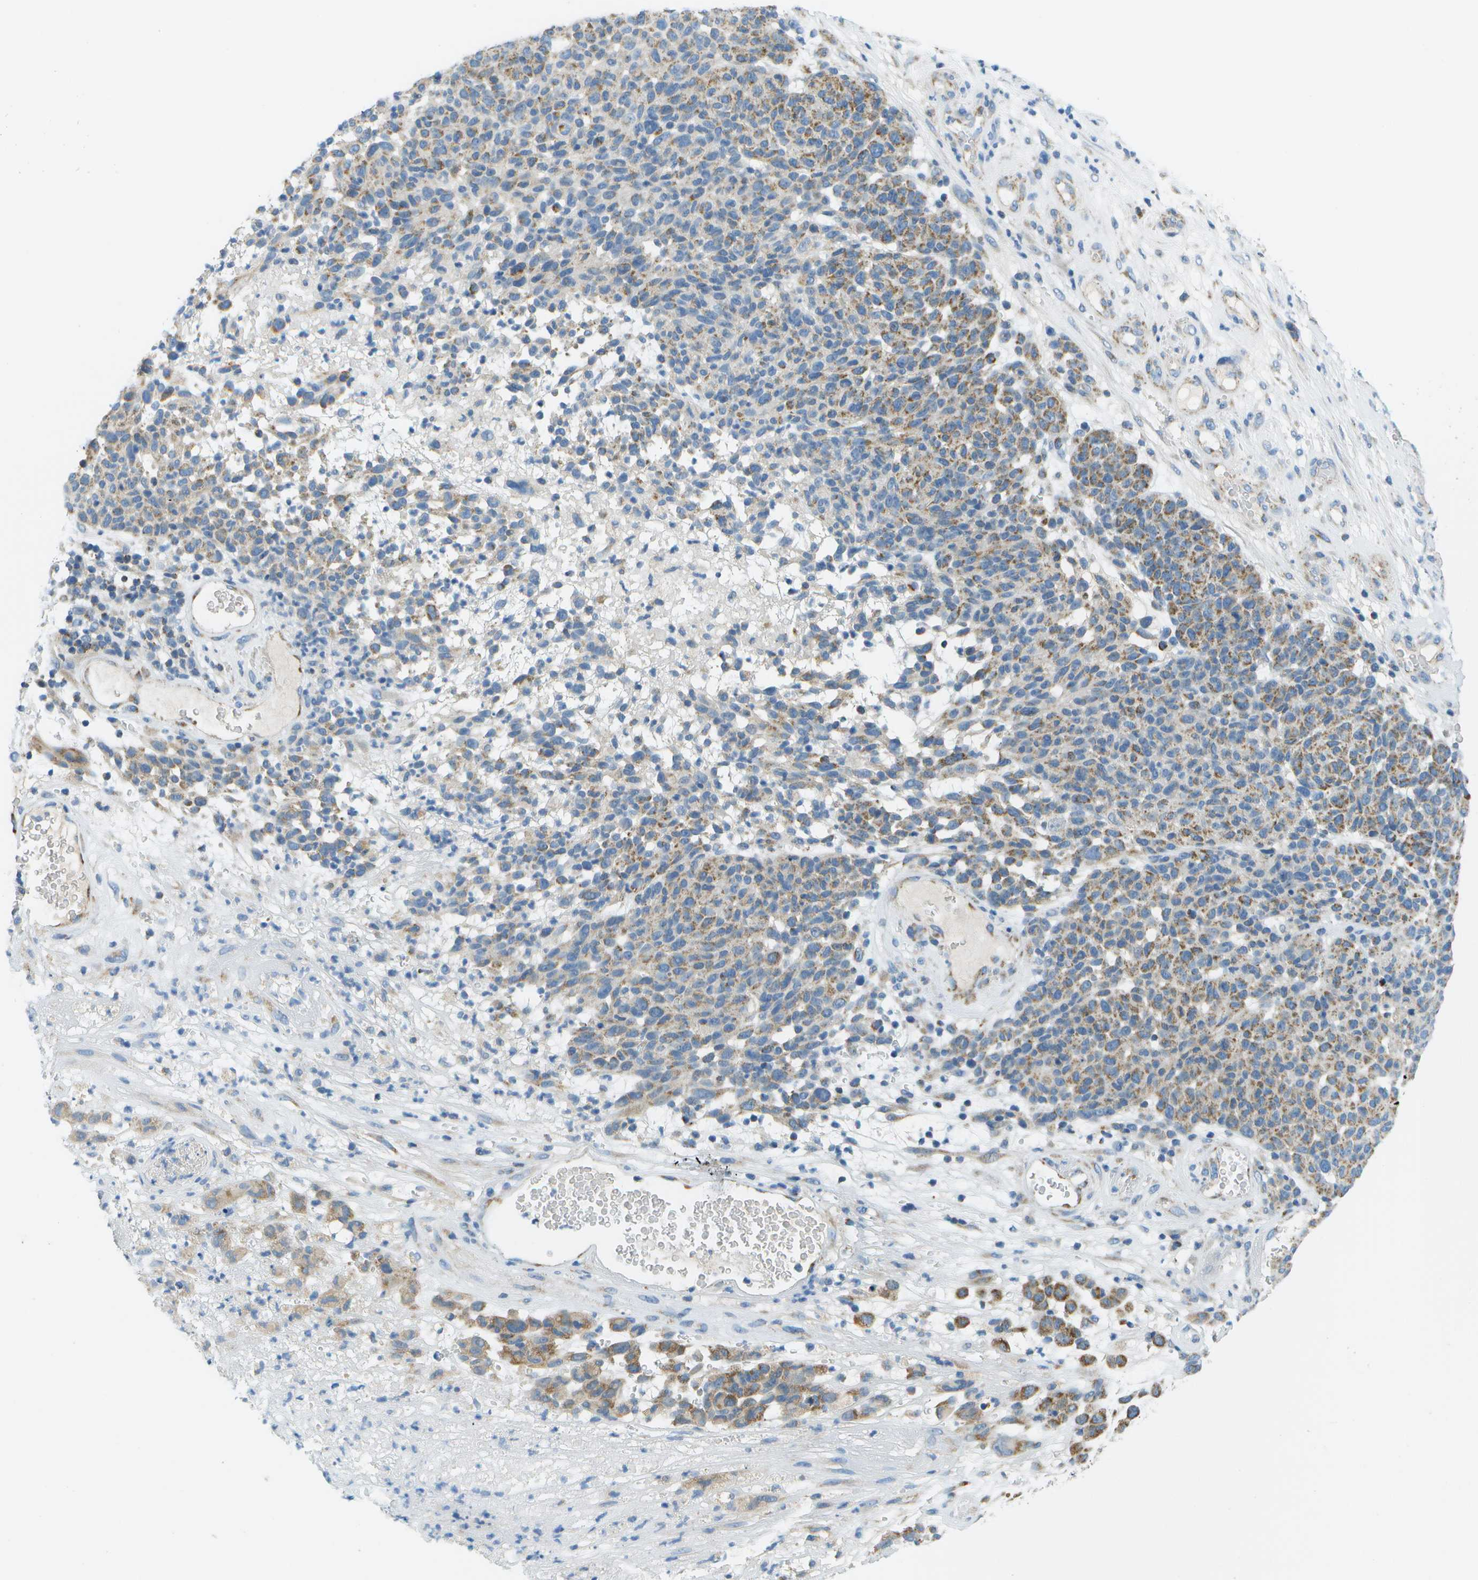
{"staining": {"intensity": "weak", "quantity": "25%-75%", "location": "cytoplasmic/membranous"}, "tissue": "melanoma", "cell_type": "Tumor cells", "image_type": "cancer", "snomed": [{"axis": "morphology", "description": "Malignant melanoma, NOS"}, {"axis": "topography", "description": "Skin"}], "caption": "The image shows immunohistochemical staining of melanoma. There is weak cytoplasmic/membranous positivity is appreciated in about 25%-75% of tumor cells.", "gene": "PTGIS", "patient": {"sex": "male", "age": 59}}